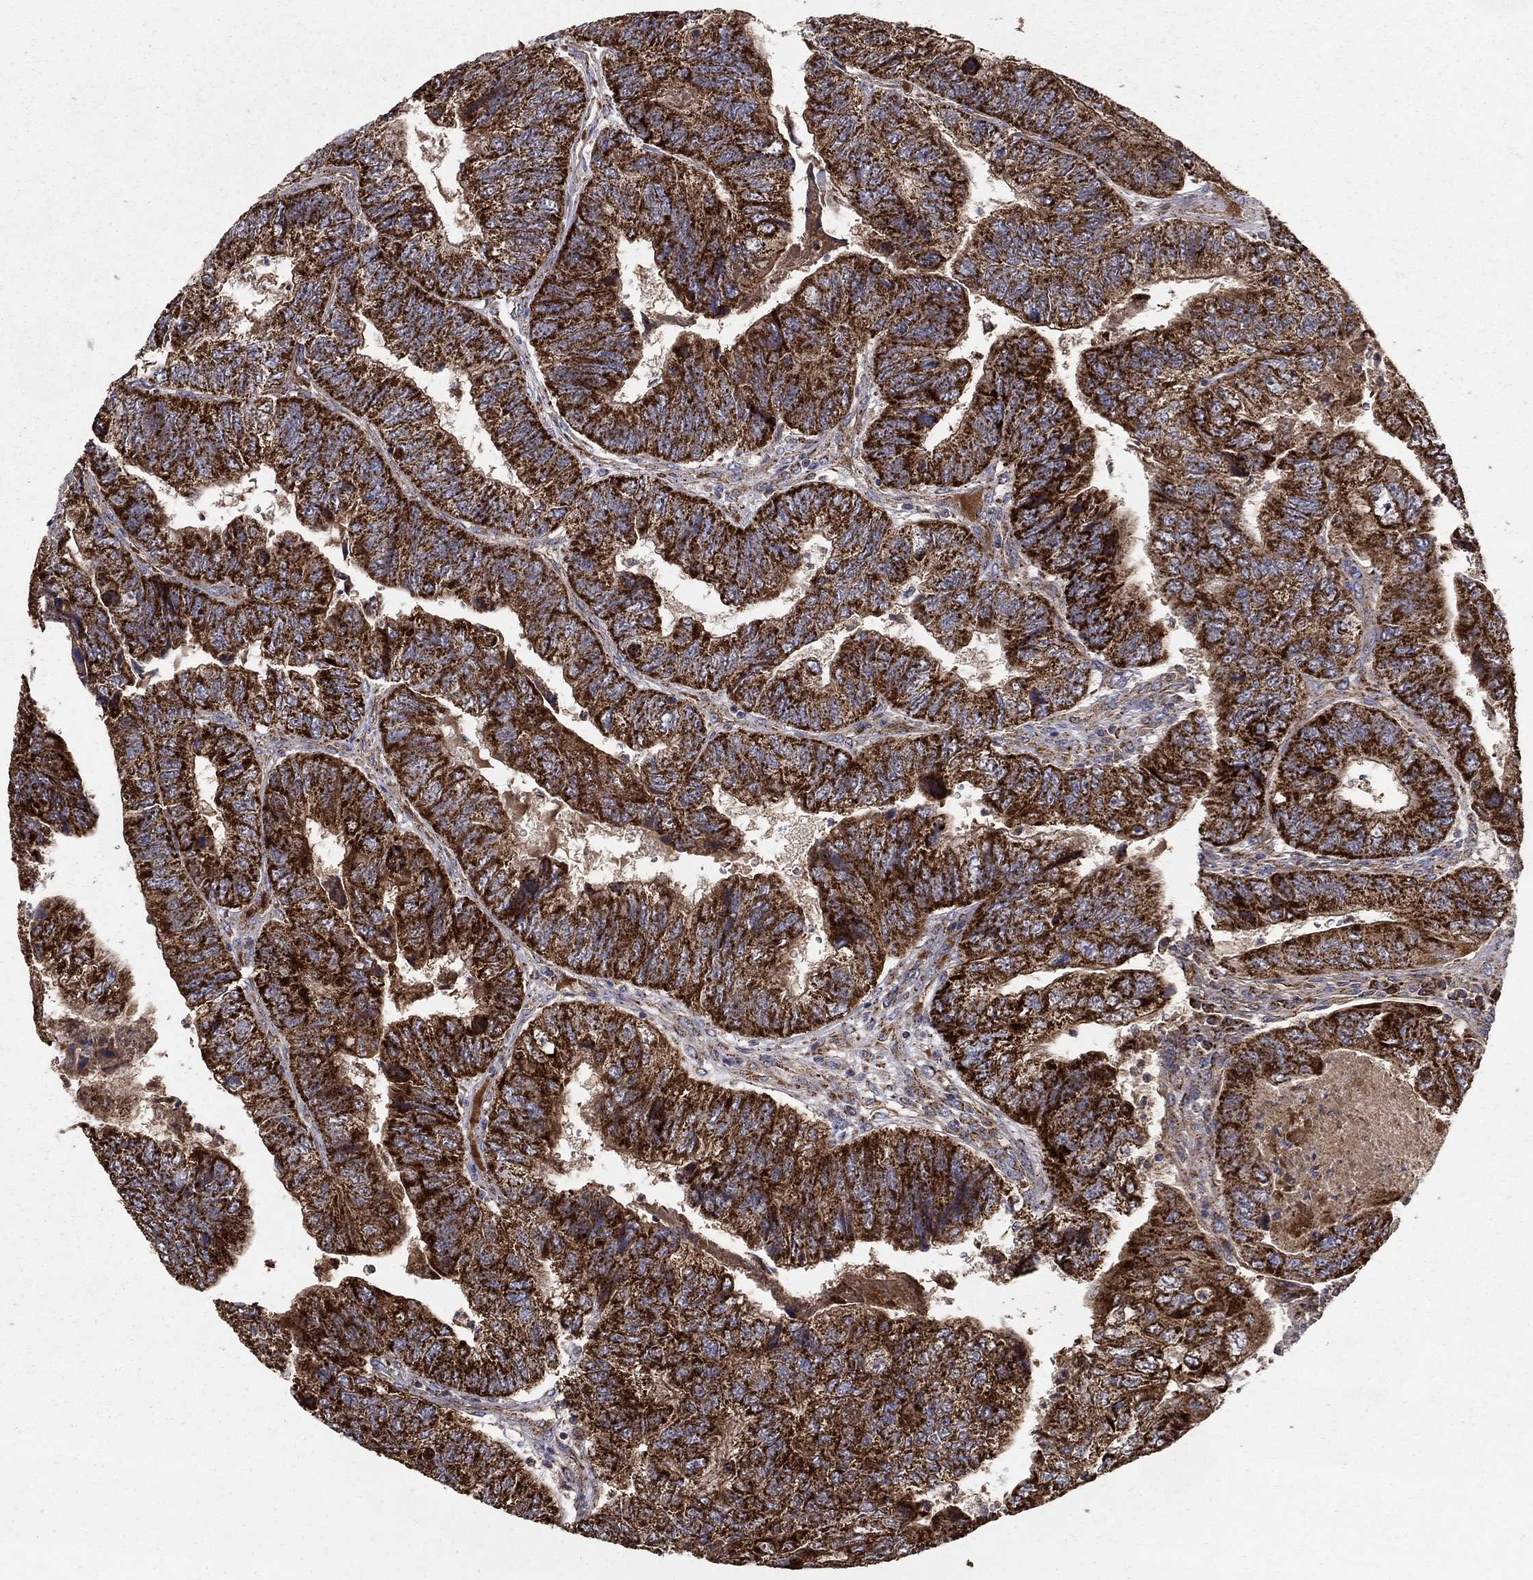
{"staining": {"intensity": "strong", "quantity": ">75%", "location": "cytoplasmic/membranous"}, "tissue": "colorectal cancer", "cell_type": "Tumor cells", "image_type": "cancer", "snomed": [{"axis": "morphology", "description": "Adenocarcinoma, NOS"}, {"axis": "topography", "description": "Colon"}], "caption": "Colorectal cancer (adenocarcinoma) stained with DAB (3,3'-diaminobenzidine) immunohistochemistry shows high levels of strong cytoplasmic/membranous positivity in approximately >75% of tumor cells. (DAB (3,3'-diaminobenzidine) IHC with brightfield microscopy, high magnification).", "gene": "GCSH", "patient": {"sex": "female", "age": 67}}